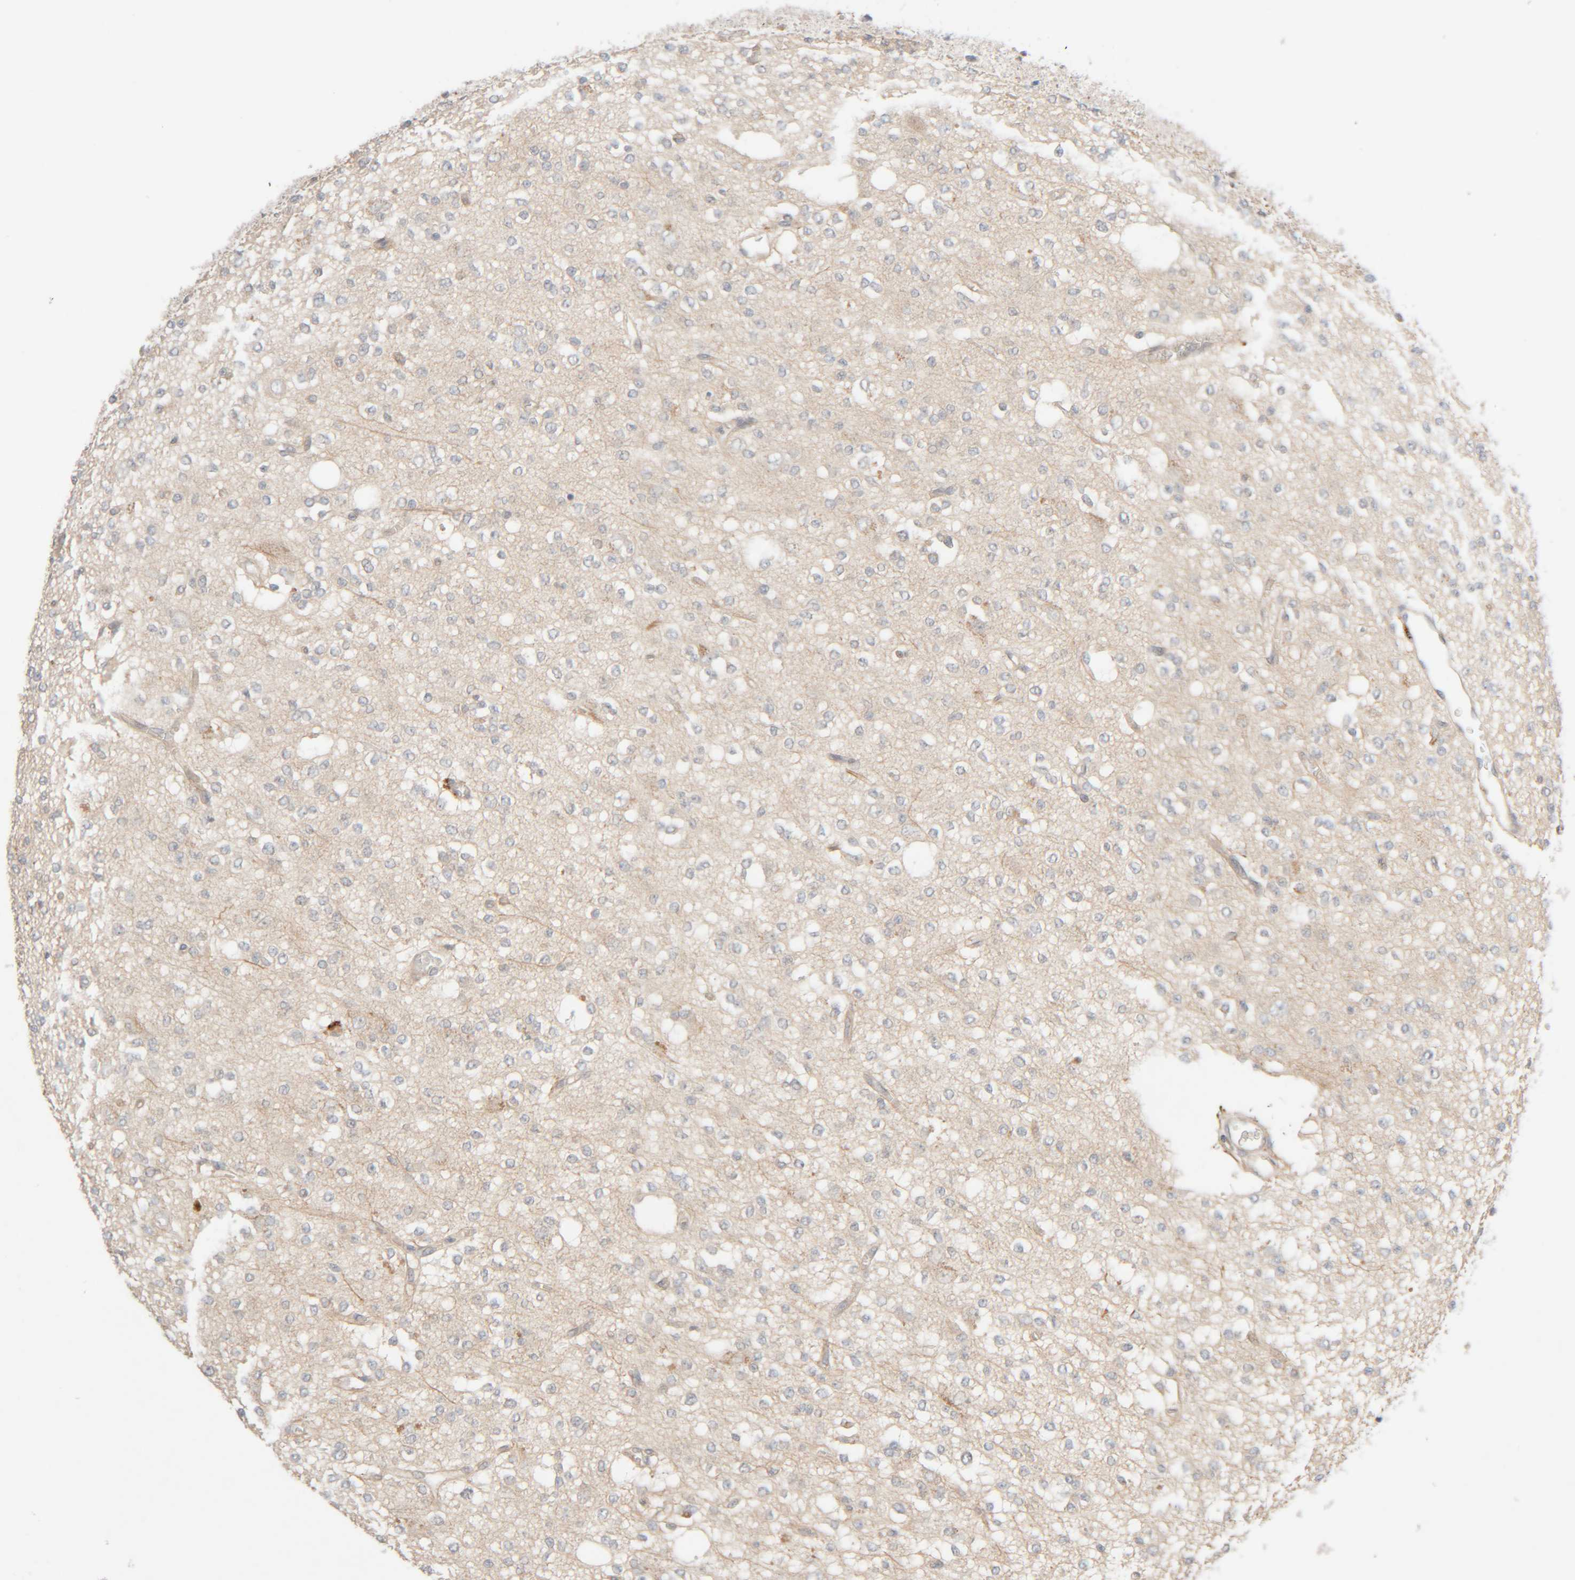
{"staining": {"intensity": "negative", "quantity": "none", "location": "none"}, "tissue": "glioma", "cell_type": "Tumor cells", "image_type": "cancer", "snomed": [{"axis": "morphology", "description": "Glioma, malignant, Low grade"}, {"axis": "topography", "description": "Brain"}], "caption": "Photomicrograph shows no significant protein positivity in tumor cells of malignant low-grade glioma.", "gene": "CHKA", "patient": {"sex": "male", "age": 38}}